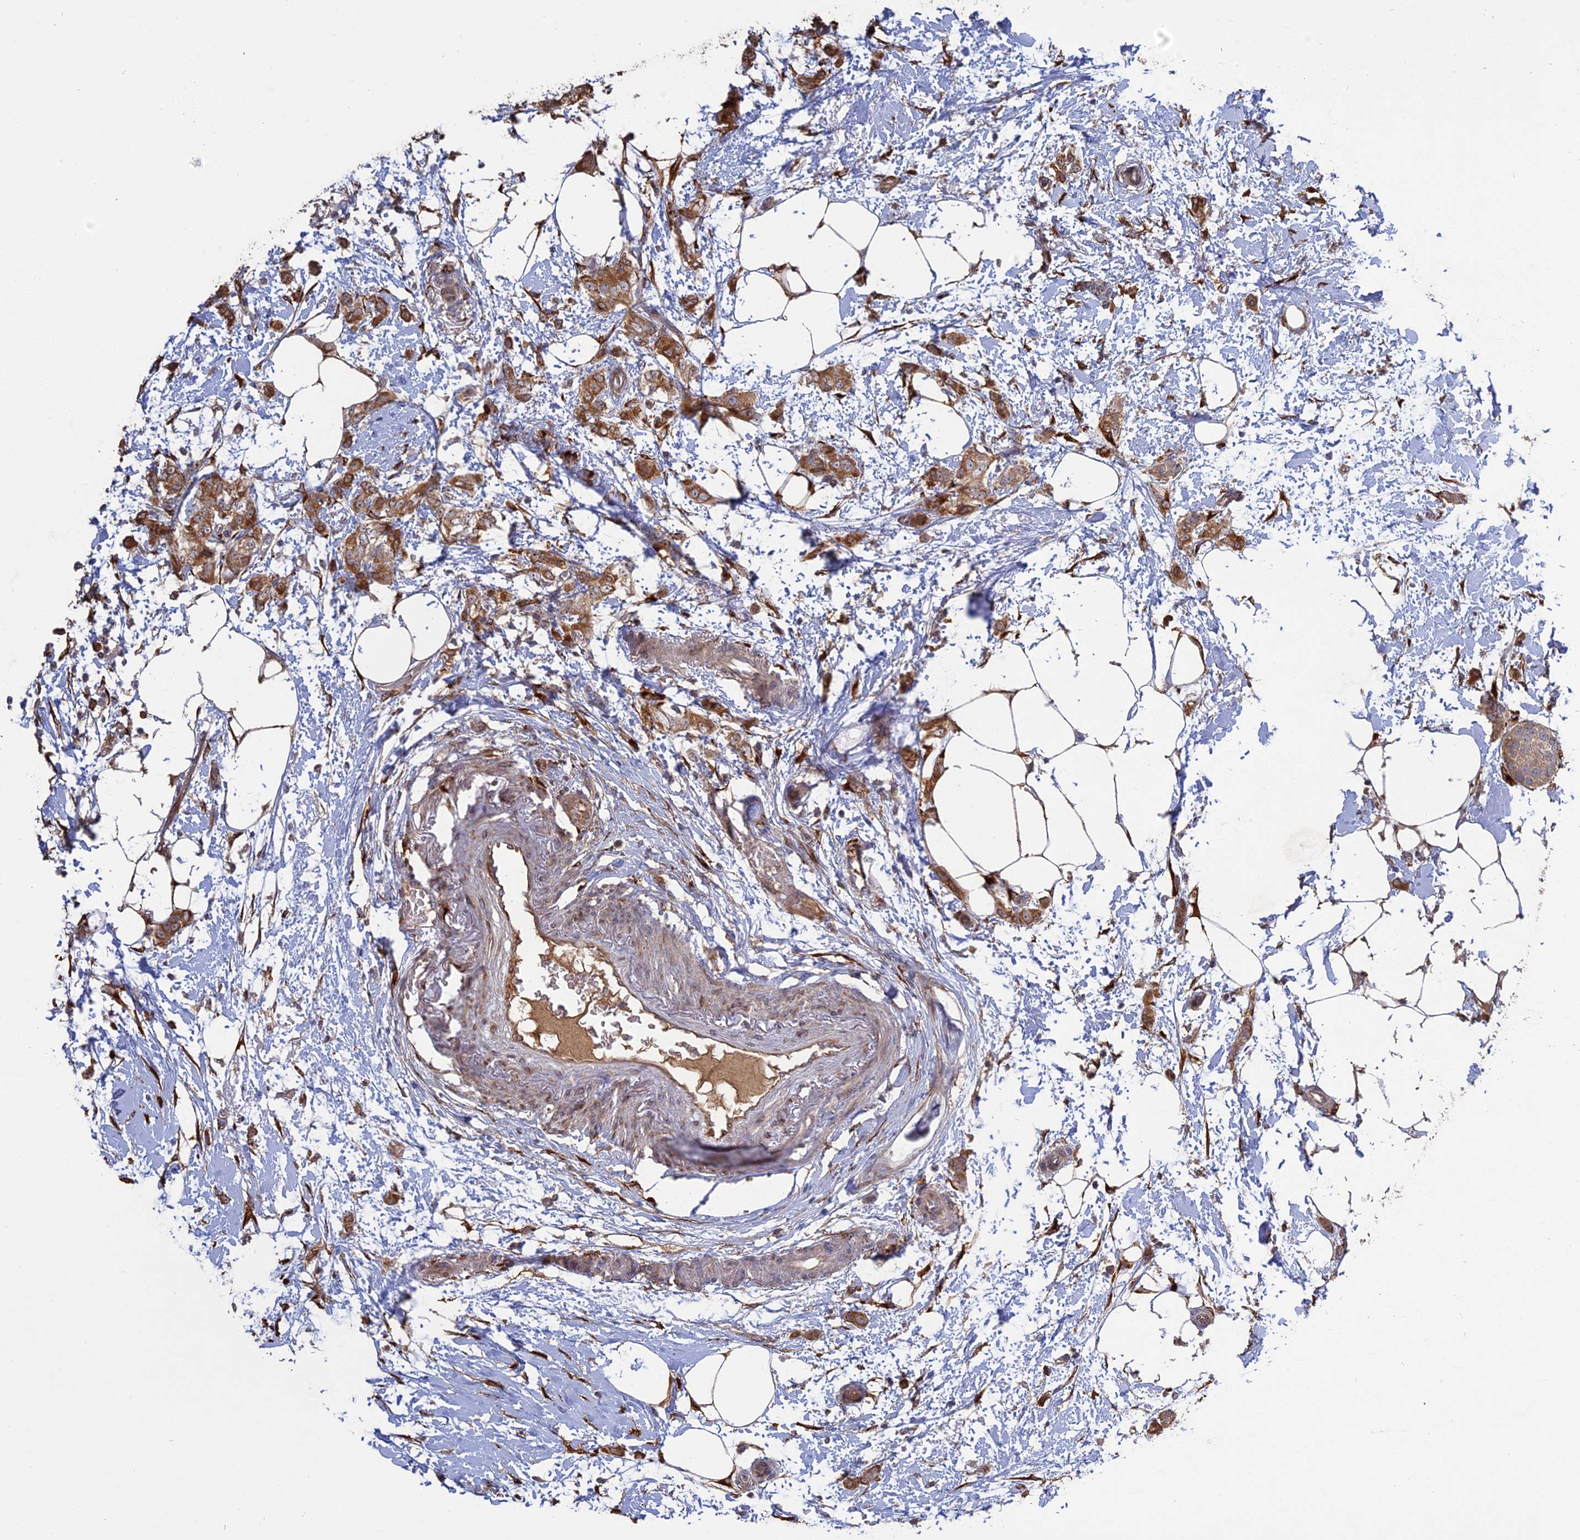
{"staining": {"intensity": "moderate", "quantity": ">75%", "location": "cytoplasmic/membranous"}, "tissue": "breast cancer", "cell_type": "Tumor cells", "image_type": "cancer", "snomed": [{"axis": "morphology", "description": "Duct carcinoma"}, {"axis": "topography", "description": "Breast"}], "caption": "Human breast cancer (invasive ductal carcinoma) stained for a protein (brown) displays moderate cytoplasmic/membranous positive positivity in about >75% of tumor cells.", "gene": "PPIC", "patient": {"sex": "female", "age": 72}}